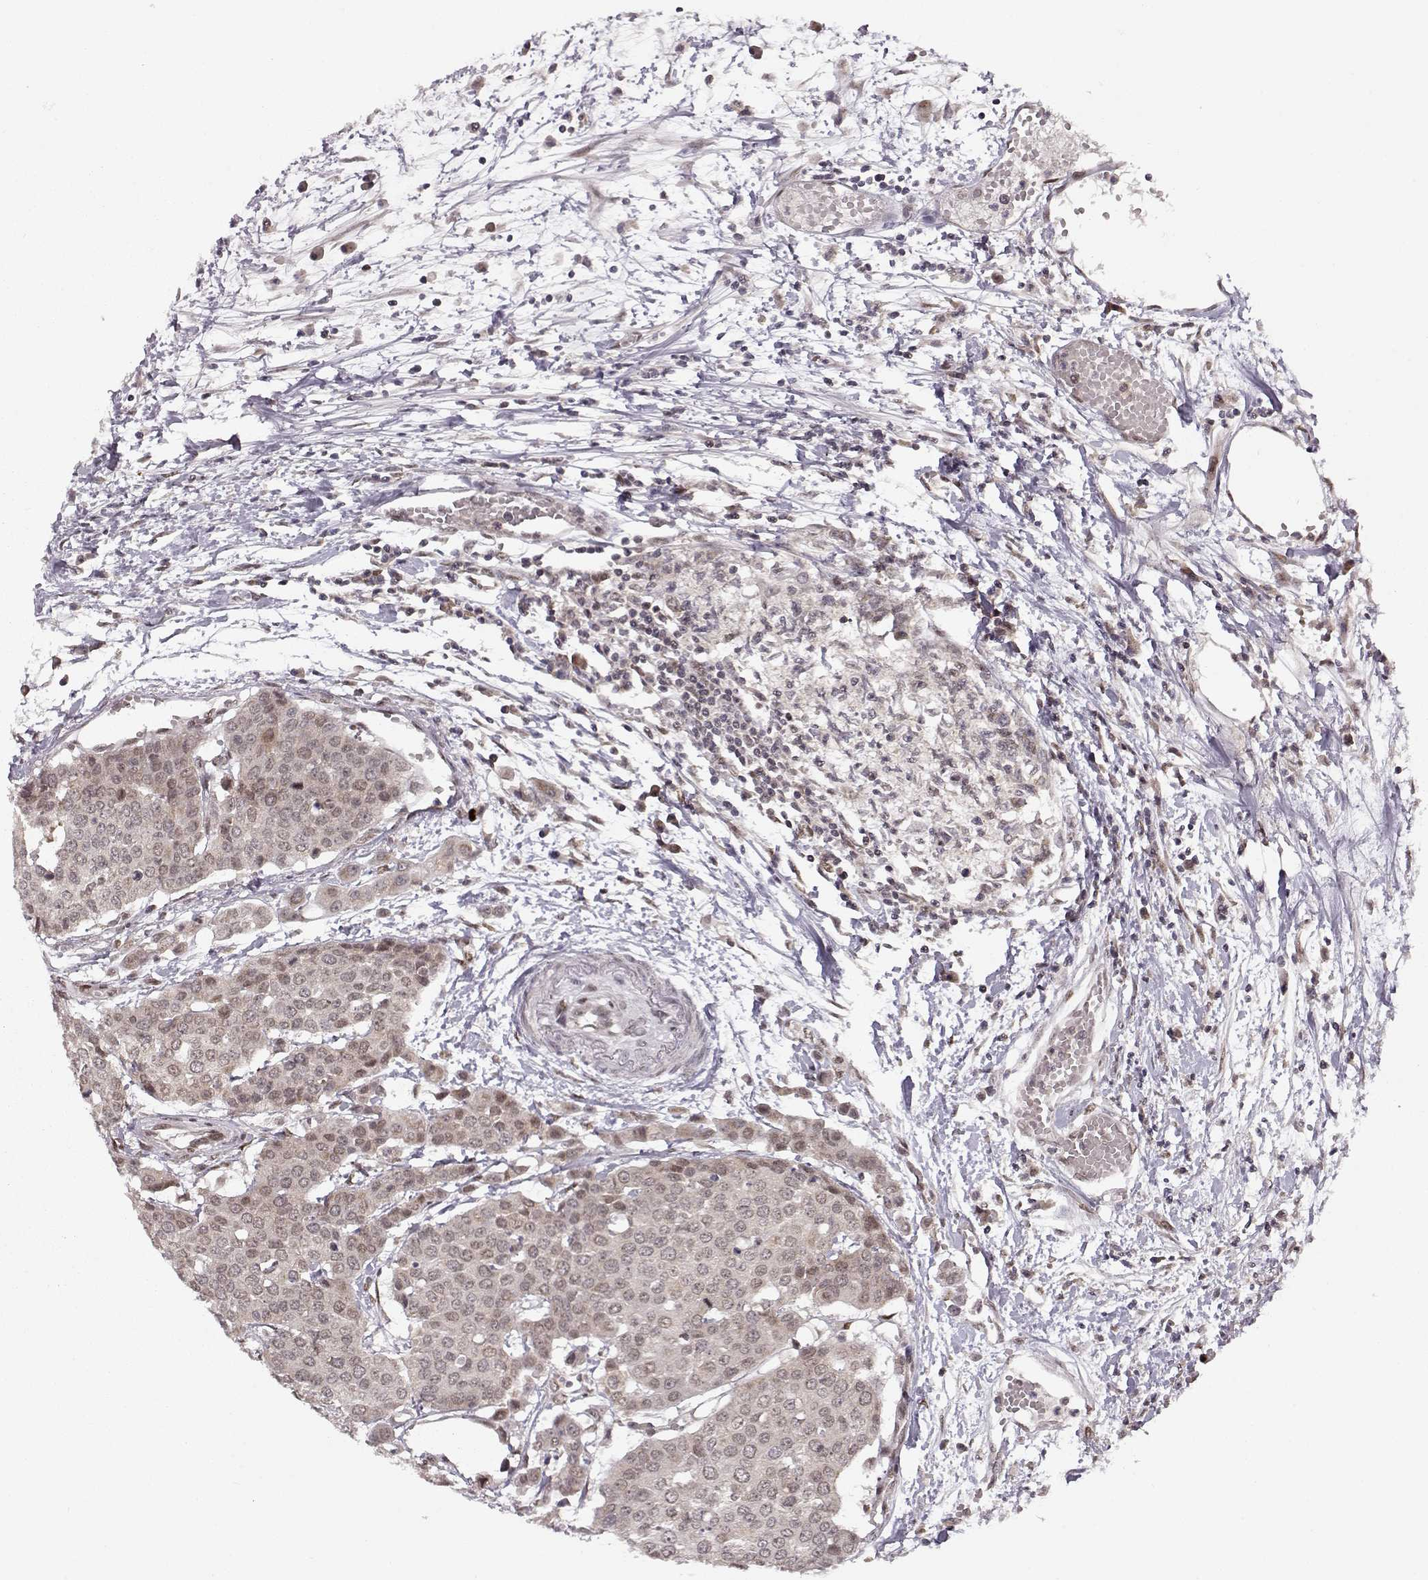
{"staining": {"intensity": "weak", "quantity": "<25%", "location": "cytoplasmic/membranous"}, "tissue": "carcinoid", "cell_type": "Tumor cells", "image_type": "cancer", "snomed": [{"axis": "morphology", "description": "Carcinoid, malignant, NOS"}, {"axis": "topography", "description": "Colon"}], "caption": "High power microscopy photomicrograph of an immunohistochemistry micrograph of carcinoid (malignant), revealing no significant staining in tumor cells.", "gene": "RAI1", "patient": {"sex": "male", "age": 81}}